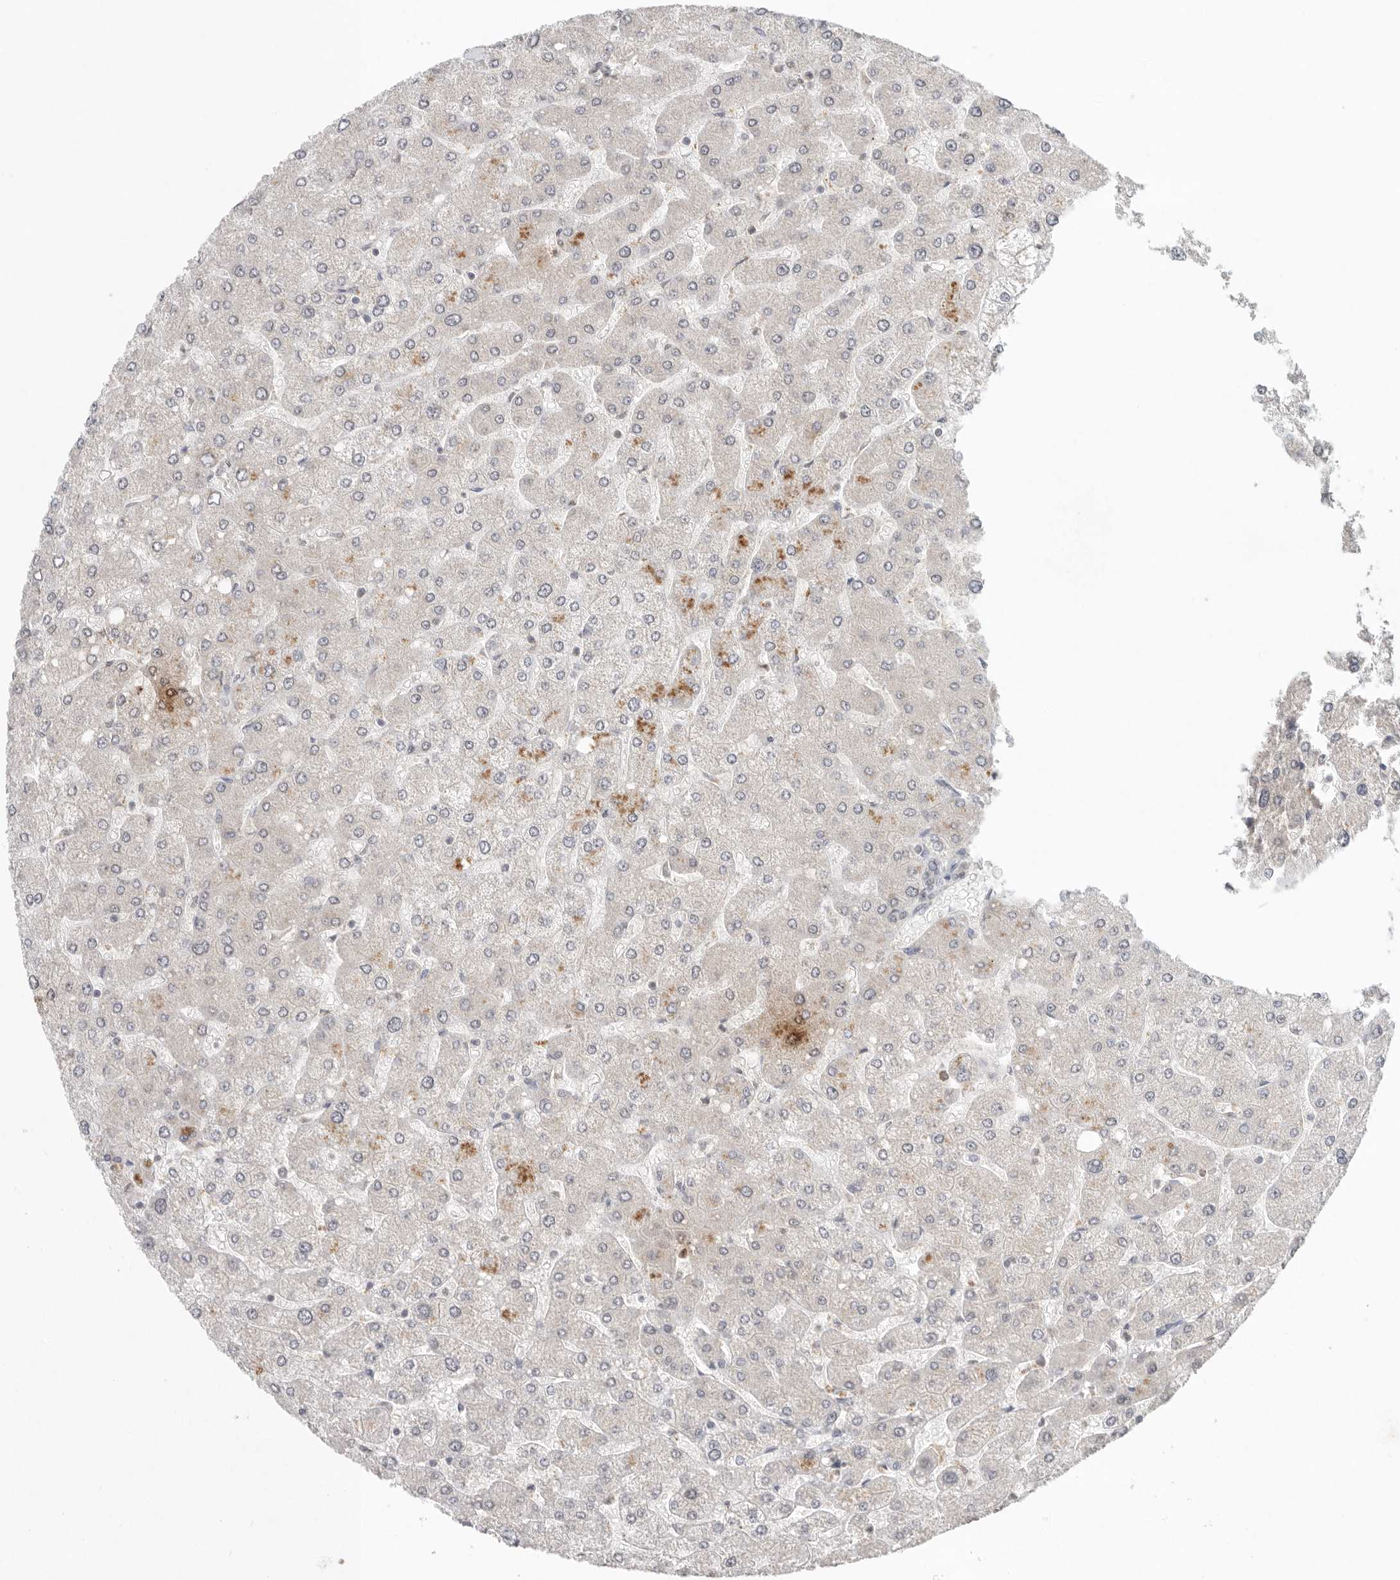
{"staining": {"intensity": "negative", "quantity": "none", "location": "none"}, "tissue": "liver", "cell_type": "Cholangiocytes", "image_type": "normal", "snomed": [{"axis": "morphology", "description": "Normal tissue, NOS"}, {"axis": "topography", "description": "Liver"}], "caption": "This is an immunohistochemistry micrograph of benign human liver. There is no staining in cholangiocytes.", "gene": "KLK5", "patient": {"sex": "male", "age": 55}}